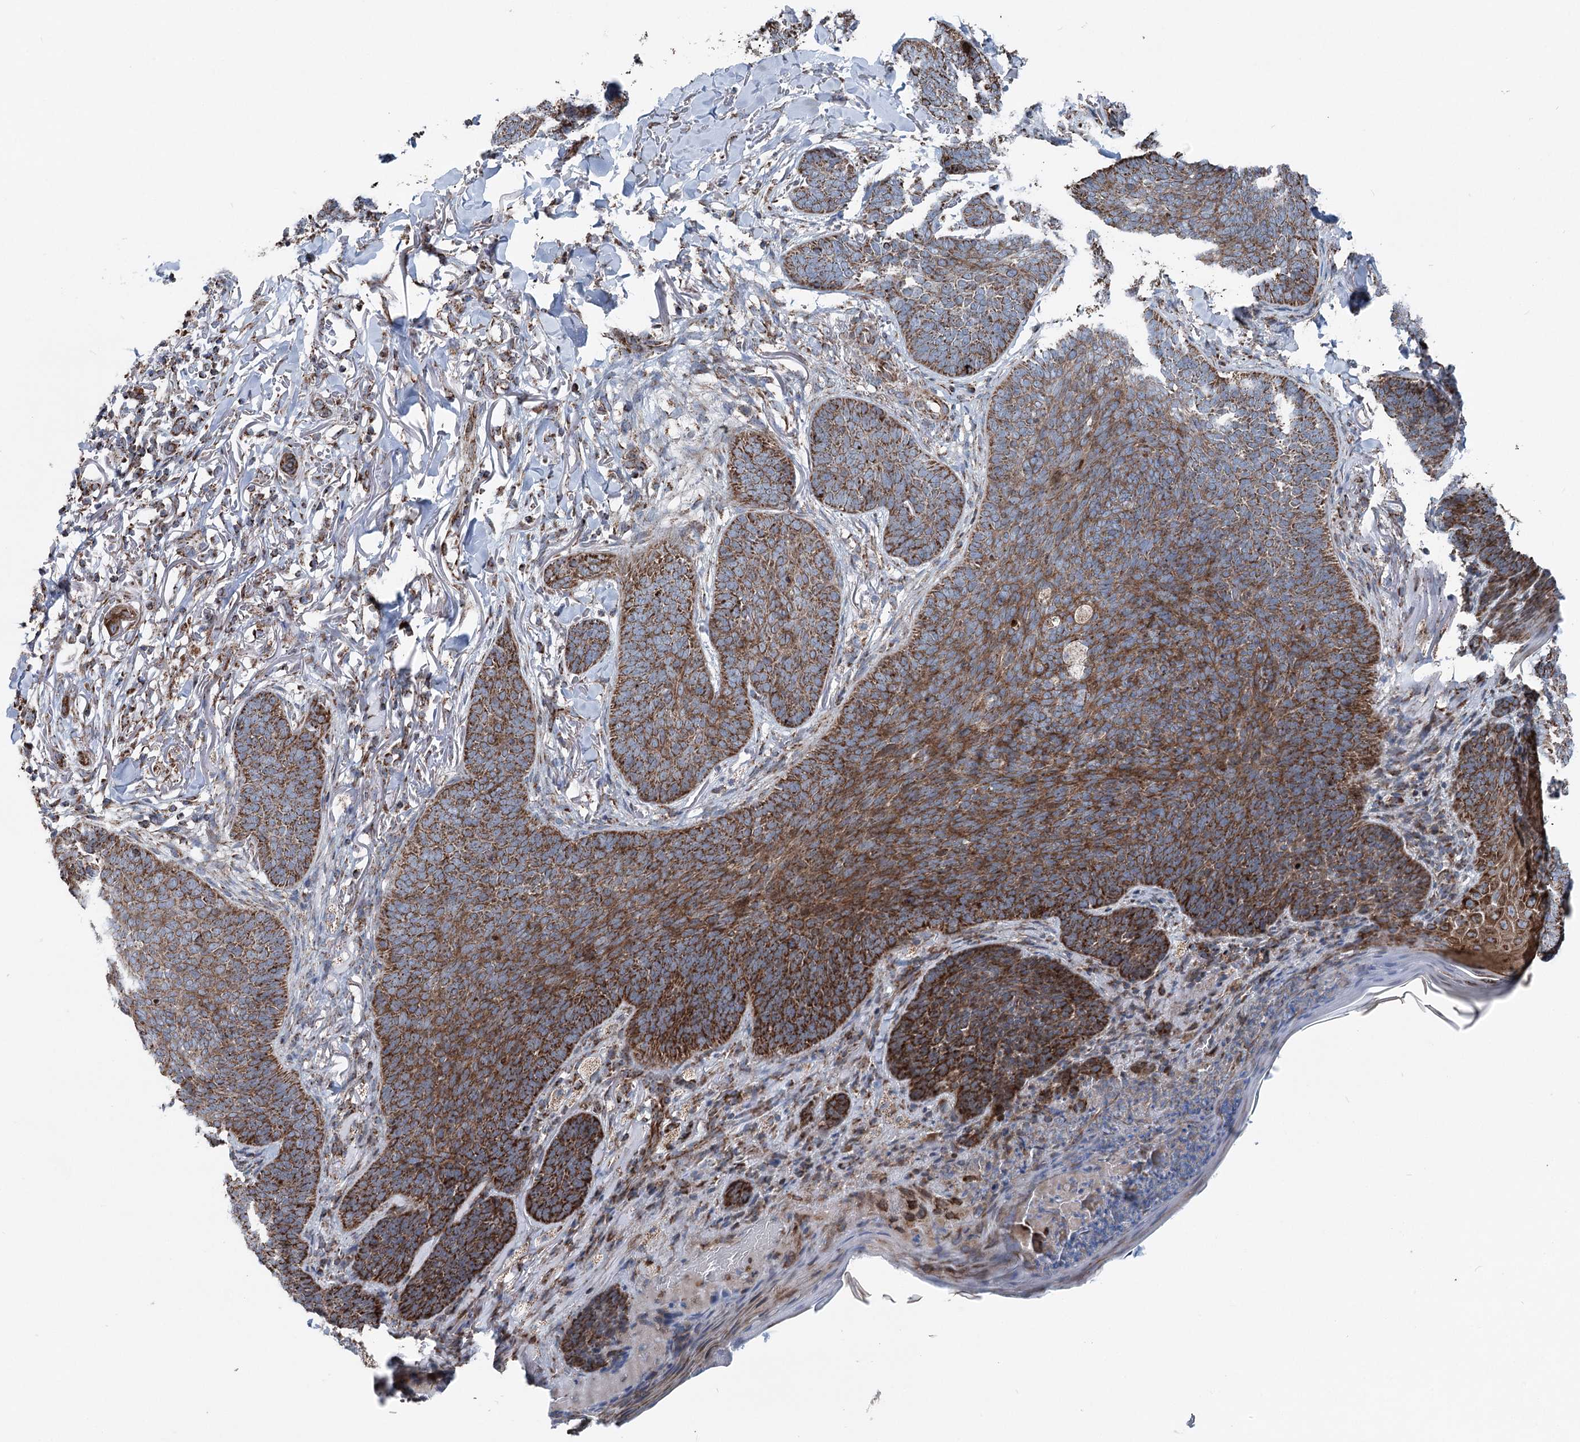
{"staining": {"intensity": "strong", "quantity": ">75%", "location": "cytoplasmic/membranous"}, "tissue": "skin cancer", "cell_type": "Tumor cells", "image_type": "cancer", "snomed": [{"axis": "morphology", "description": "Basal cell carcinoma"}, {"axis": "topography", "description": "Skin"}], "caption": "There is high levels of strong cytoplasmic/membranous positivity in tumor cells of skin cancer, as demonstrated by immunohistochemical staining (brown color).", "gene": "UCN3", "patient": {"sex": "male", "age": 85}}